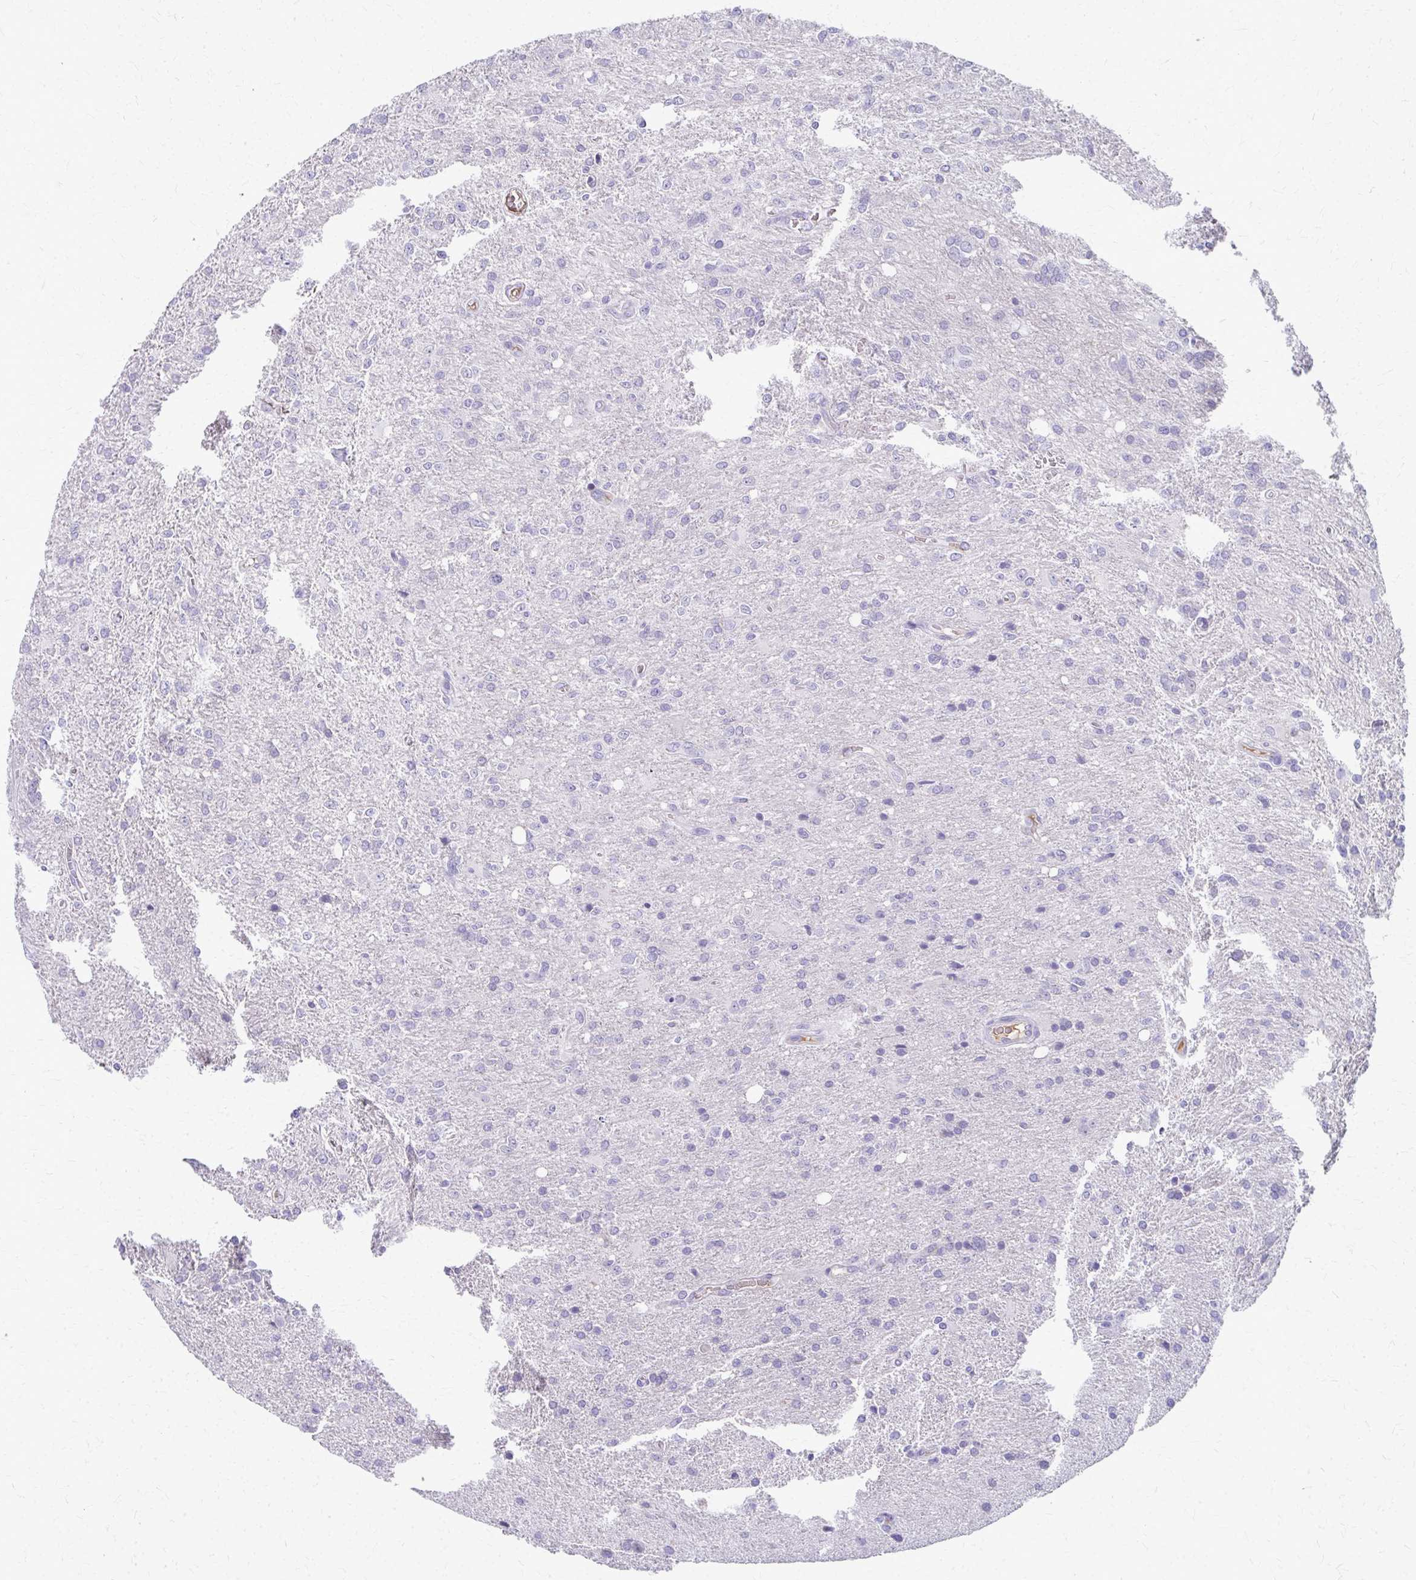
{"staining": {"intensity": "negative", "quantity": "none", "location": "none"}, "tissue": "glioma", "cell_type": "Tumor cells", "image_type": "cancer", "snomed": [{"axis": "morphology", "description": "Glioma, malignant, Low grade"}, {"axis": "topography", "description": "Brain"}], "caption": "The immunohistochemistry (IHC) photomicrograph has no significant expression in tumor cells of malignant glioma (low-grade) tissue. (Immunohistochemistry (ihc), brightfield microscopy, high magnification).", "gene": "ADIPOQ", "patient": {"sex": "male", "age": 66}}